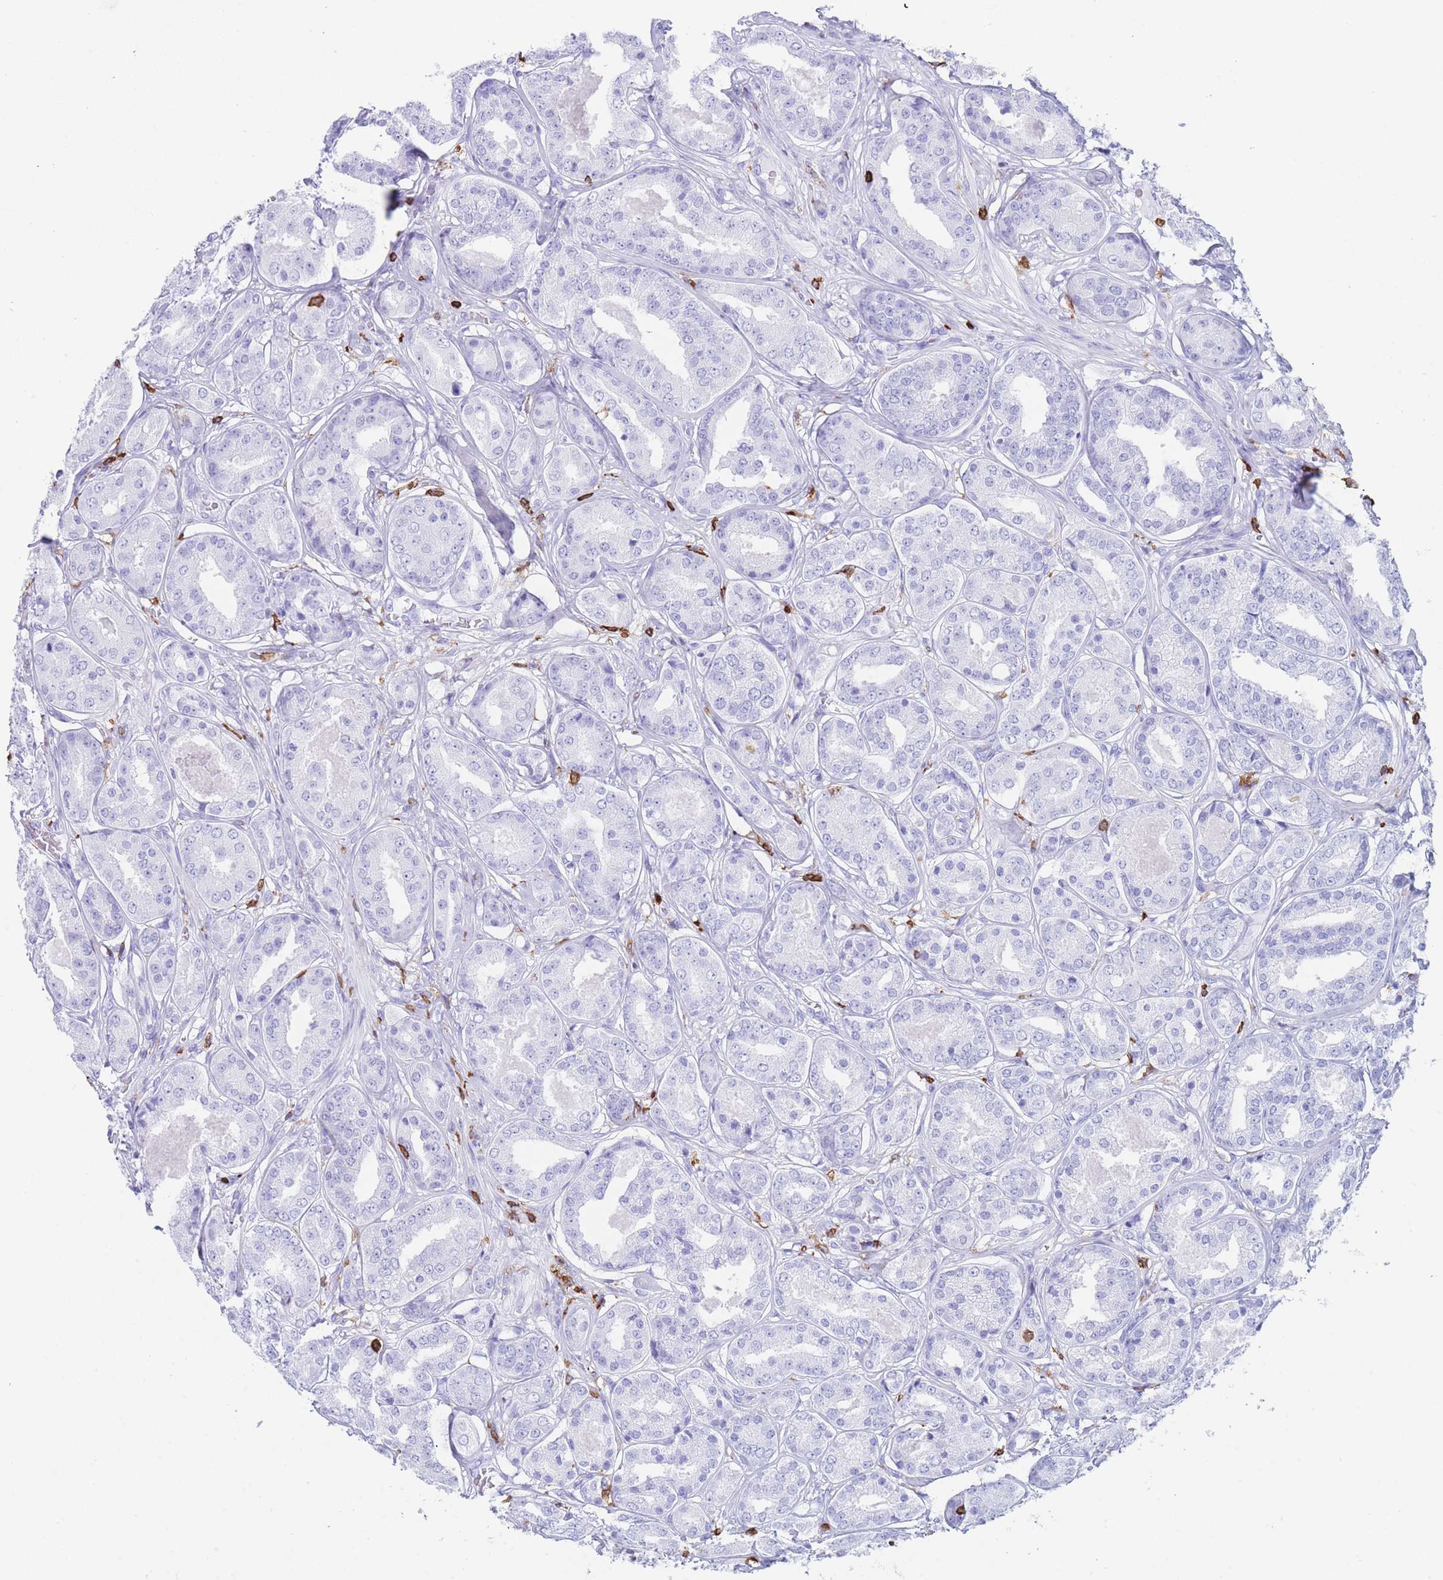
{"staining": {"intensity": "negative", "quantity": "none", "location": "none"}, "tissue": "prostate cancer", "cell_type": "Tumor cells", "image_type": "cancer", "snomed": [{"axis": "morphology", "description": "Adenocarcinoma, High grade"}, {"axis": "topography", "description": "Prostate"}], "caption": "Tumor cells show no significant protein positivity in prostate adenocarcinoma (high-grade).", "gene": "CORO1A", "patient": {"sex": "male", "age": 63}}